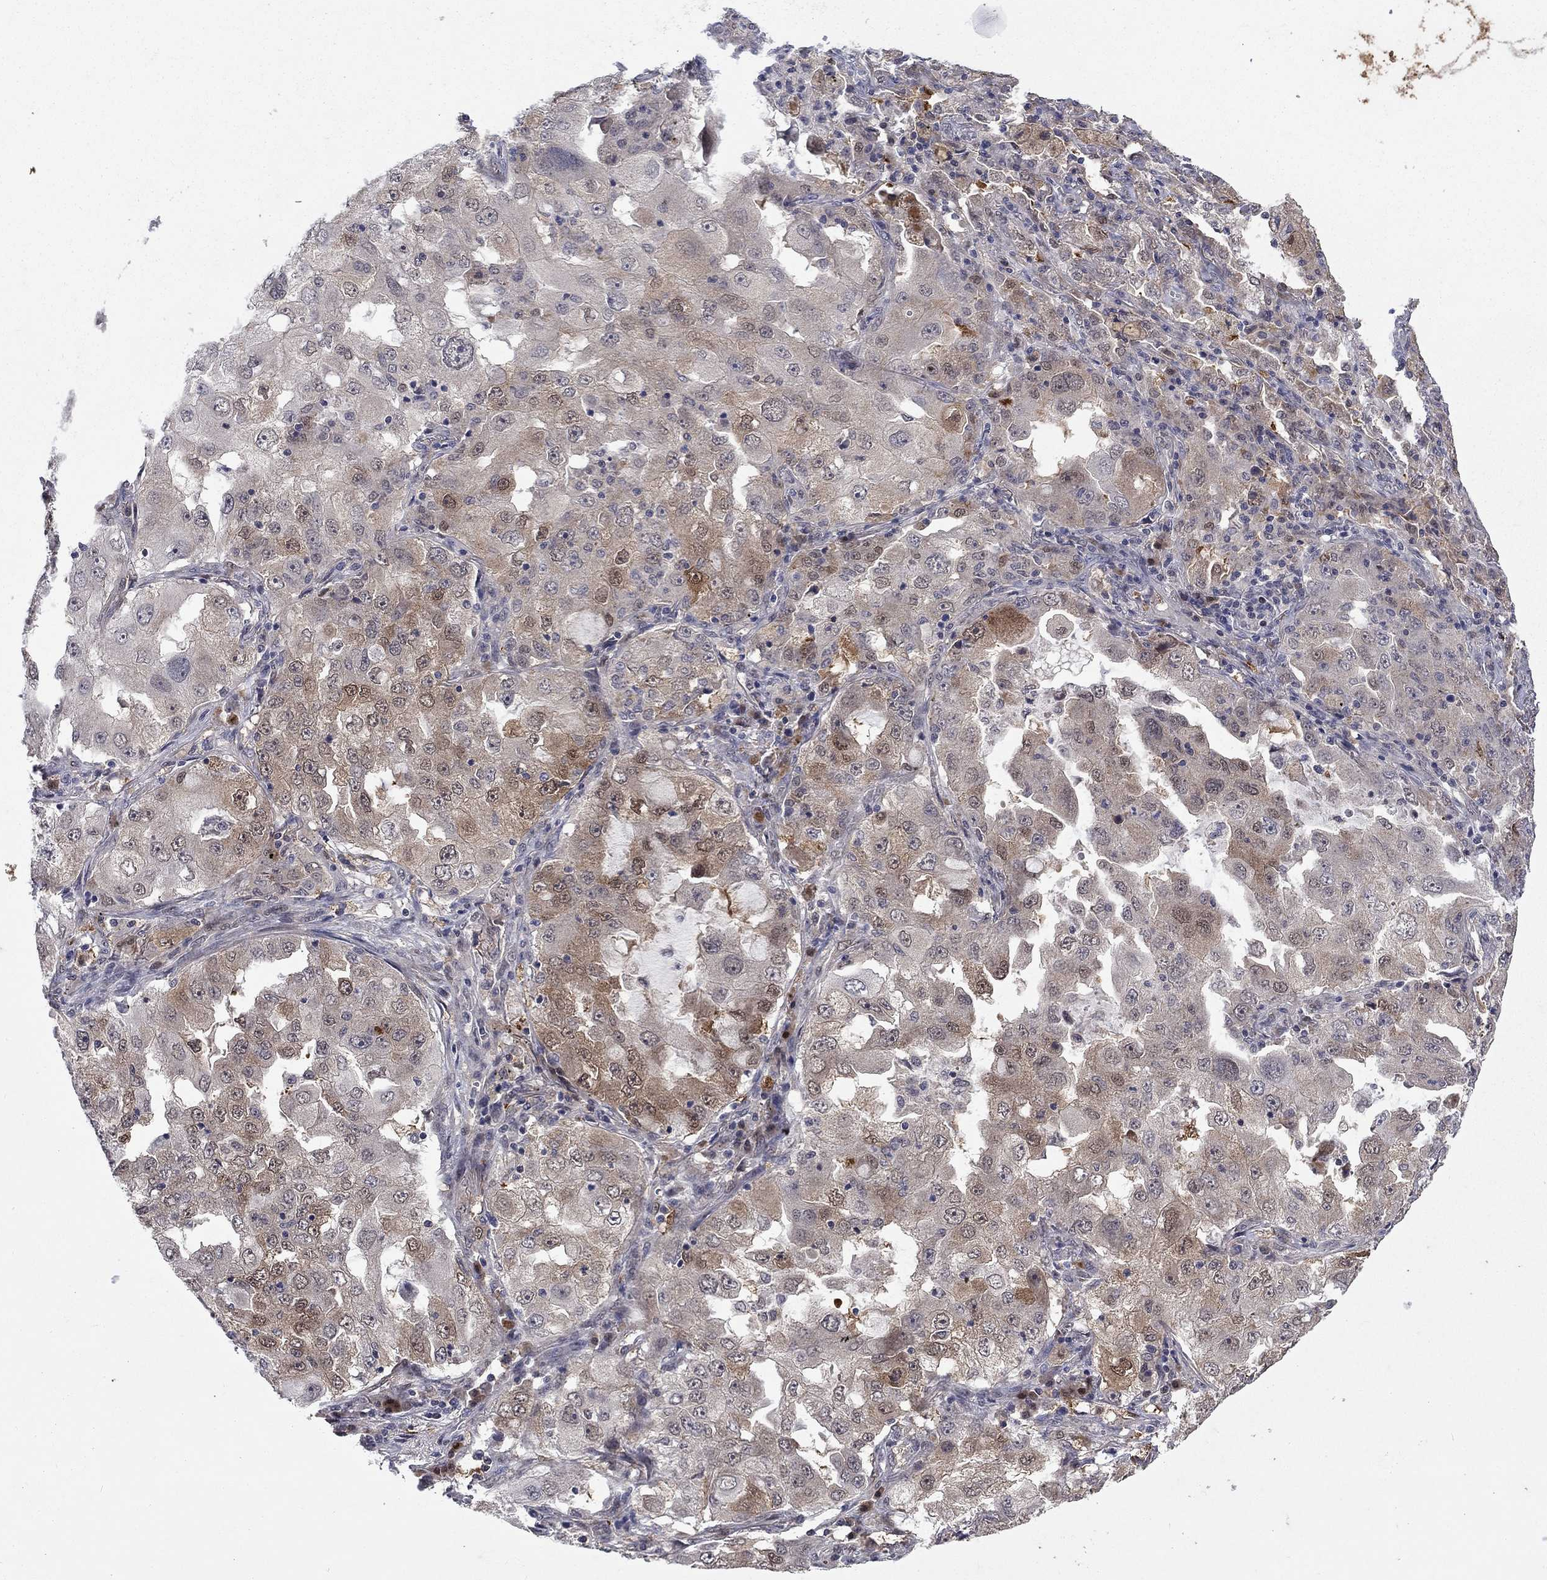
{"staining": {"intensity": "moderate", "quantity": "<25%", "location": "cytoplasmic/membranous"}, "tissue": "lung cancer", "cell_type": "Tumor cells", "image_type": "cancer", "snomed": [{"axis": "morphology", "description": "Adenocarcinoma, NOS"}, {"axis": "topography", "description": "Lung"}], "caption": "The immunohistochemical stain highlights moderate cytoplasmic/membranous positivity in tumor cells of lung cancer (adenocarcinoma) tissue.", "gene": "CBR1", "patient": {"sex": "female", "age": 61}}